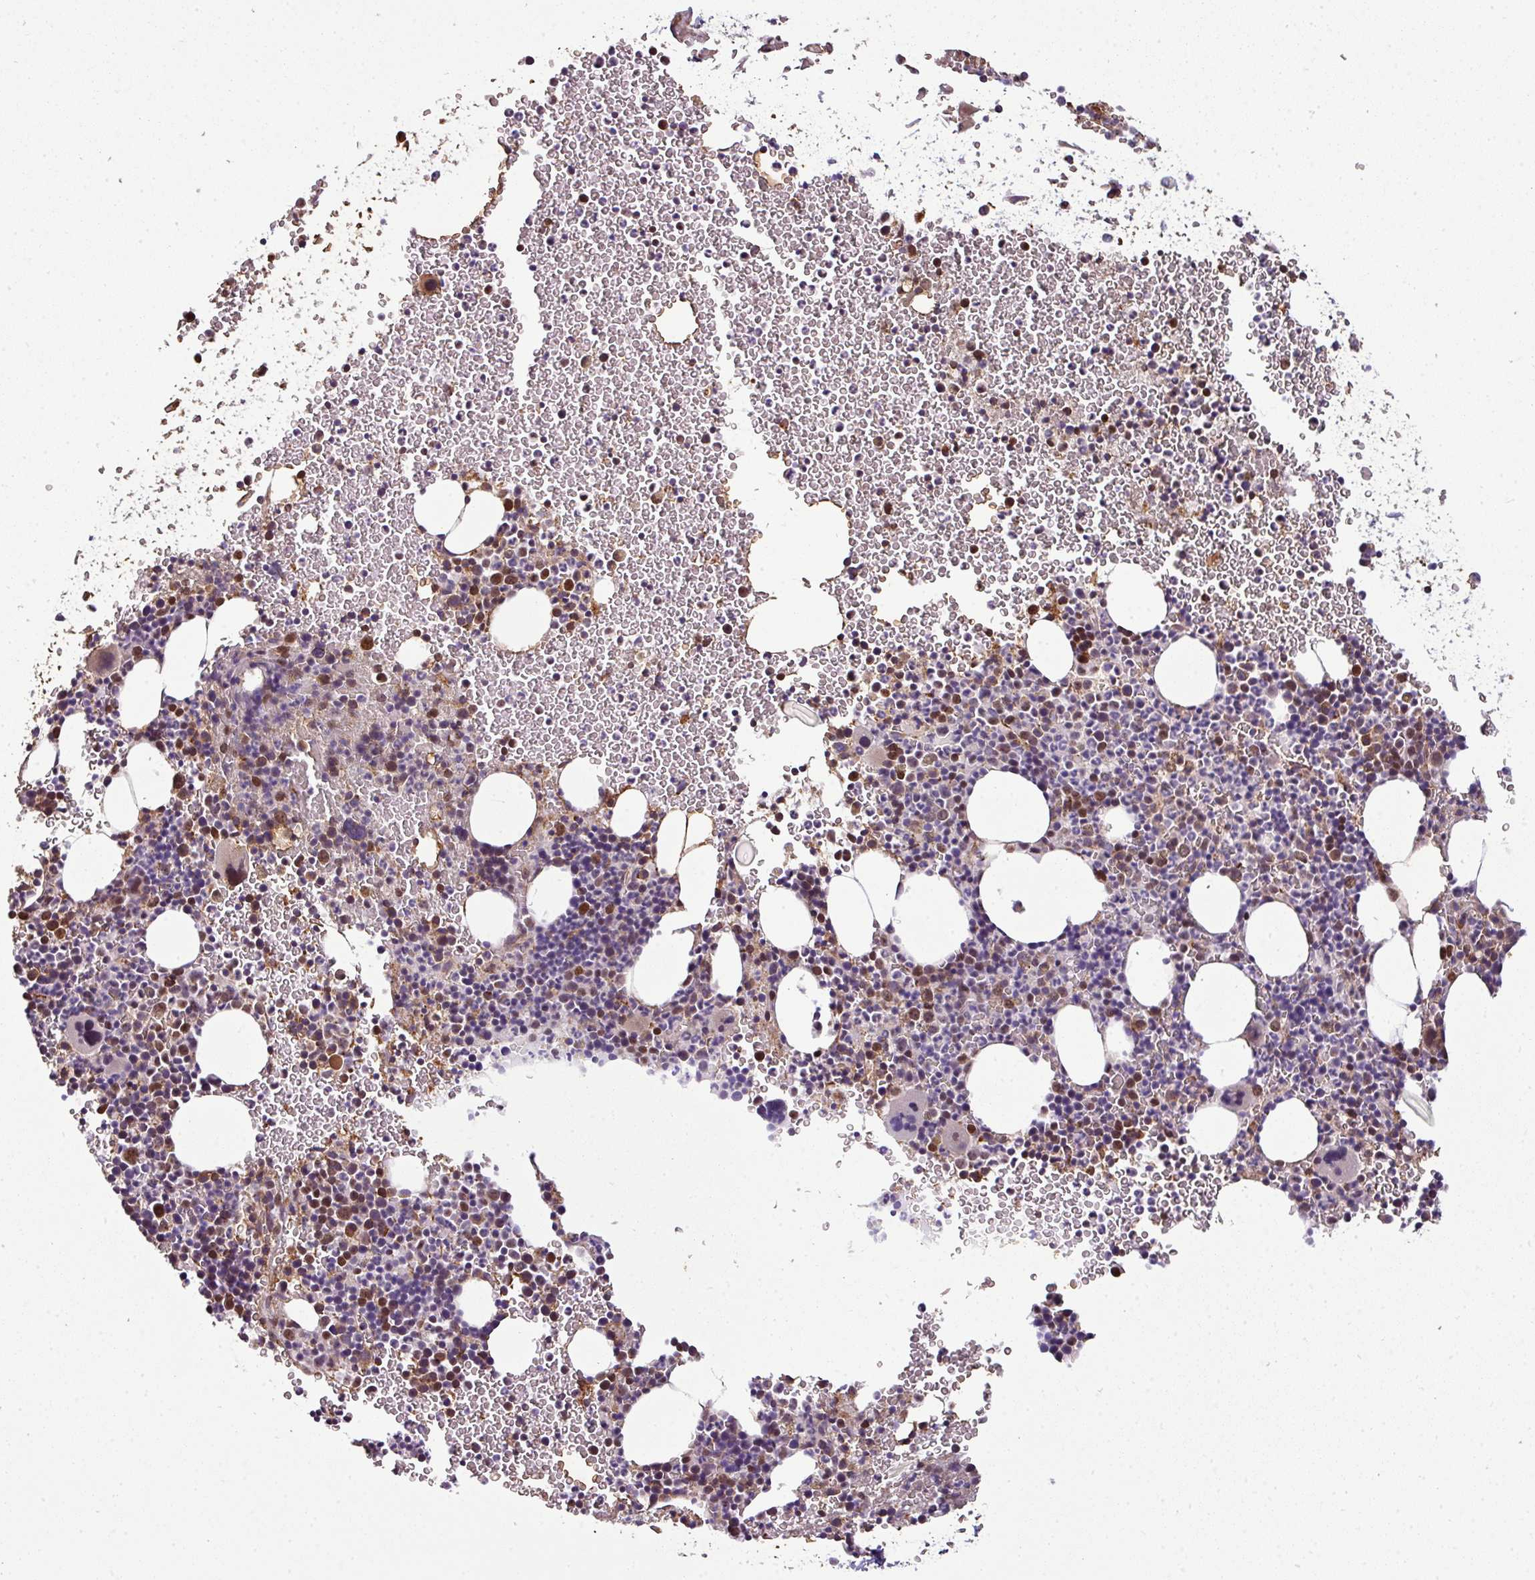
{"staining": {"intensity": "moderate", "quantity": "25%-75%", "location": "cytoplasmic/membranous"}, "tissue": "bone marrow", "cell_type": "Hematopoietic cells", "image_type": "normal", "snomed": [{"axis": "morphology", "description": "Normal tissue, NOS"}, {"axis": "topography", "description": "Bone marrow"}], "caption": "A histopathology image of human bone marrow stained for a protein reveals moderate cytoplasmic/membranous brown staining in hematopoietic cells.", "gene": "PRELID3B", "patient": {"sex": "male", "age": 61}}